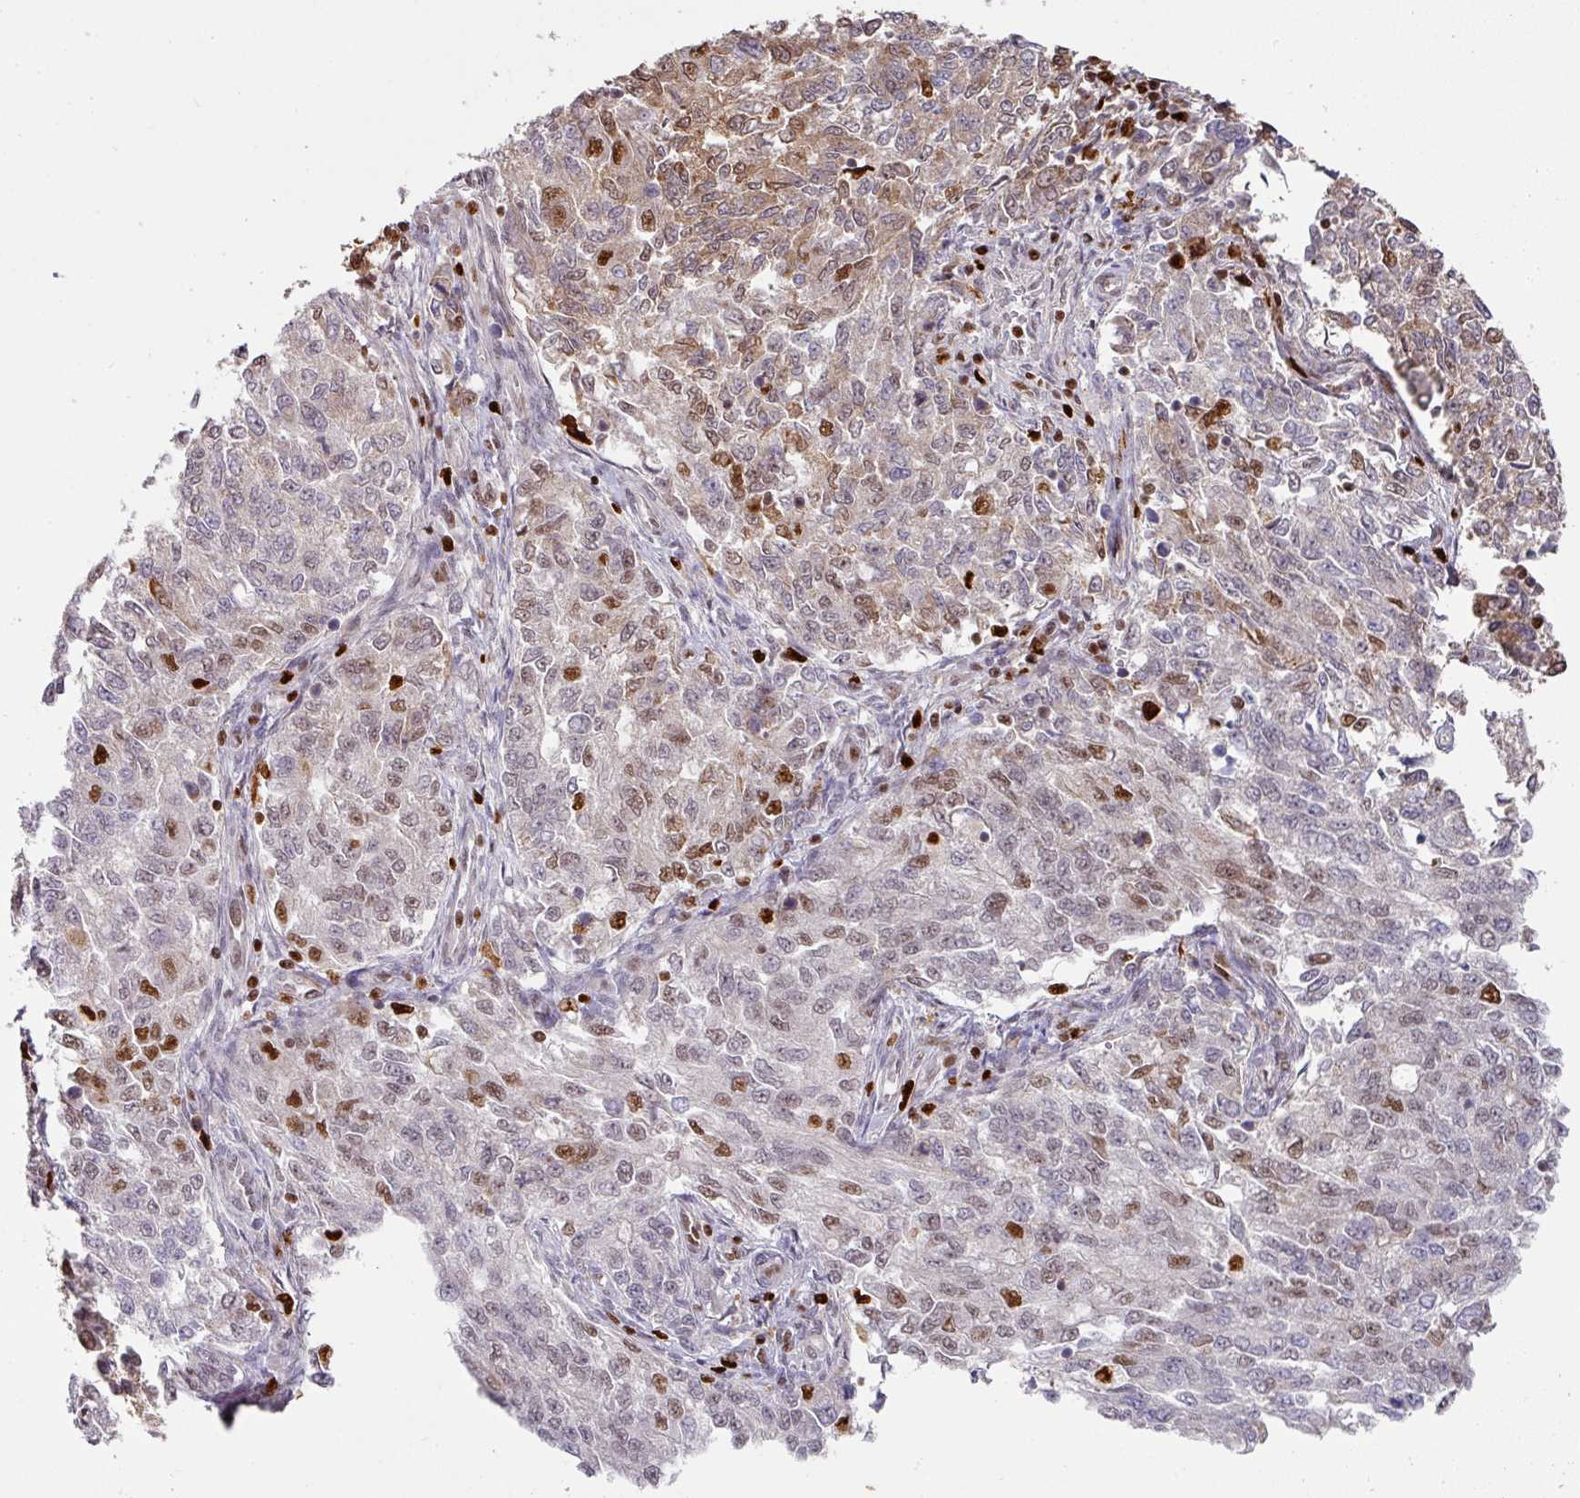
{"staining": {"intensity": "moderate", "quantity": "<25%", "location": "nuclear"}, "tissue": "endometrial cancer", "cell_type": "Tumor cells", "image_type": "cancer", "snomed": [{"axis": "morphology", "description": "Adenocarcinoma, NOS"}, {"axis": "topography", "description": "Endometrium"}], "caption": "Endometrial adenocarcinoma stained for a protein shows moderate nuclear positivity in tumor cells.", "gene": "SAMHD1", "patient": {"sex": "female", "age": 50}}